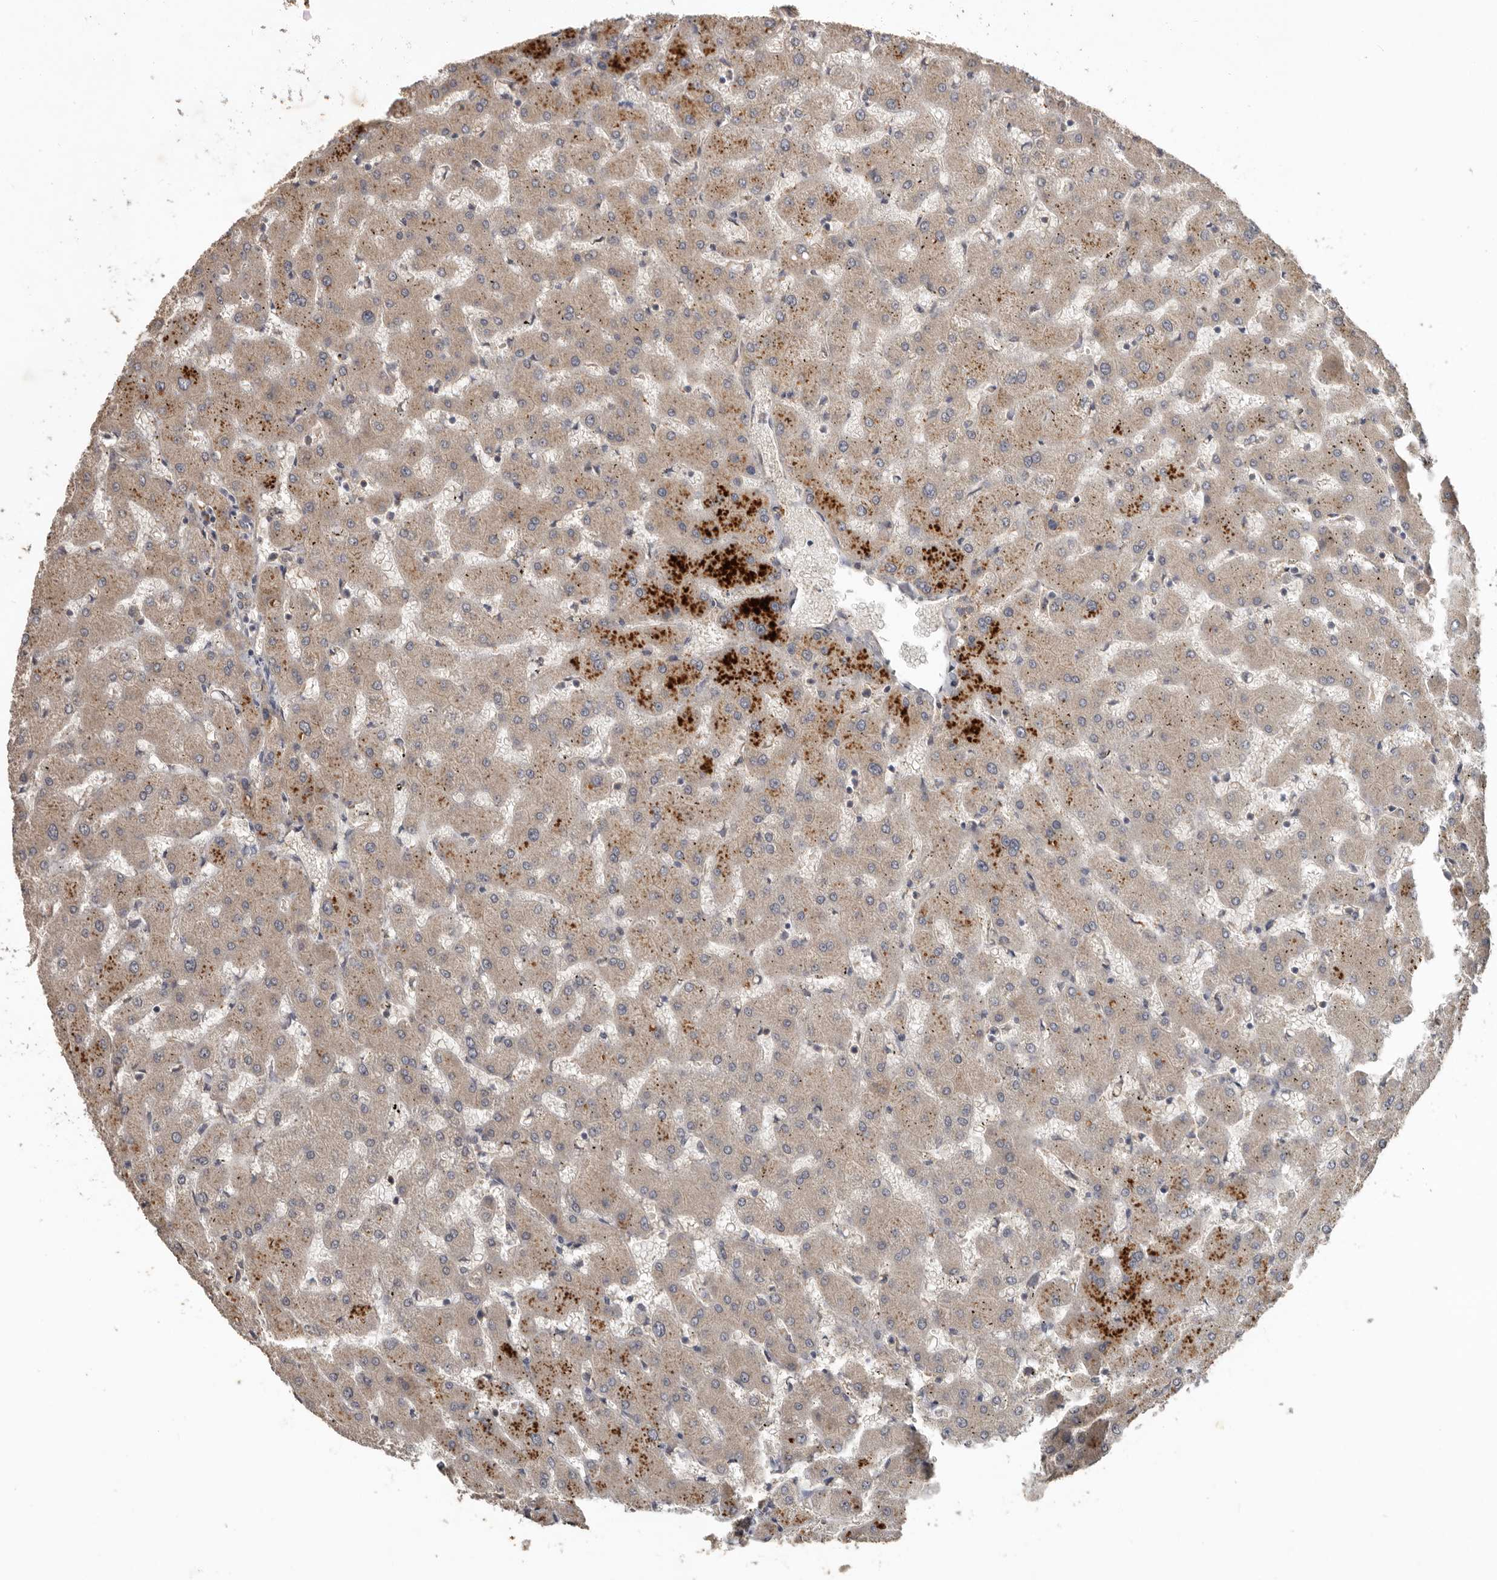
{"staining": {"intensity": "moderate", "quantity": ">75%", "location": "cytoplasmic/membranous"}, "tissue": "liver", "cell_type": "Cholangiocytes", "image_type": "normal", "snomed": [{"axis": "morphology", "description": "Normal tissue, NOS"}, {"axis": "topography", "description": "Liver"}], "caption": "Immunohistochemical staining of benign human liver demonstrates >75% levels of moderate cytoplasmic/membranous protein expression in about >75% of cholangiocytes.", "gene": "NMUR1", "patient": {"sex": "female", "age": 63}}